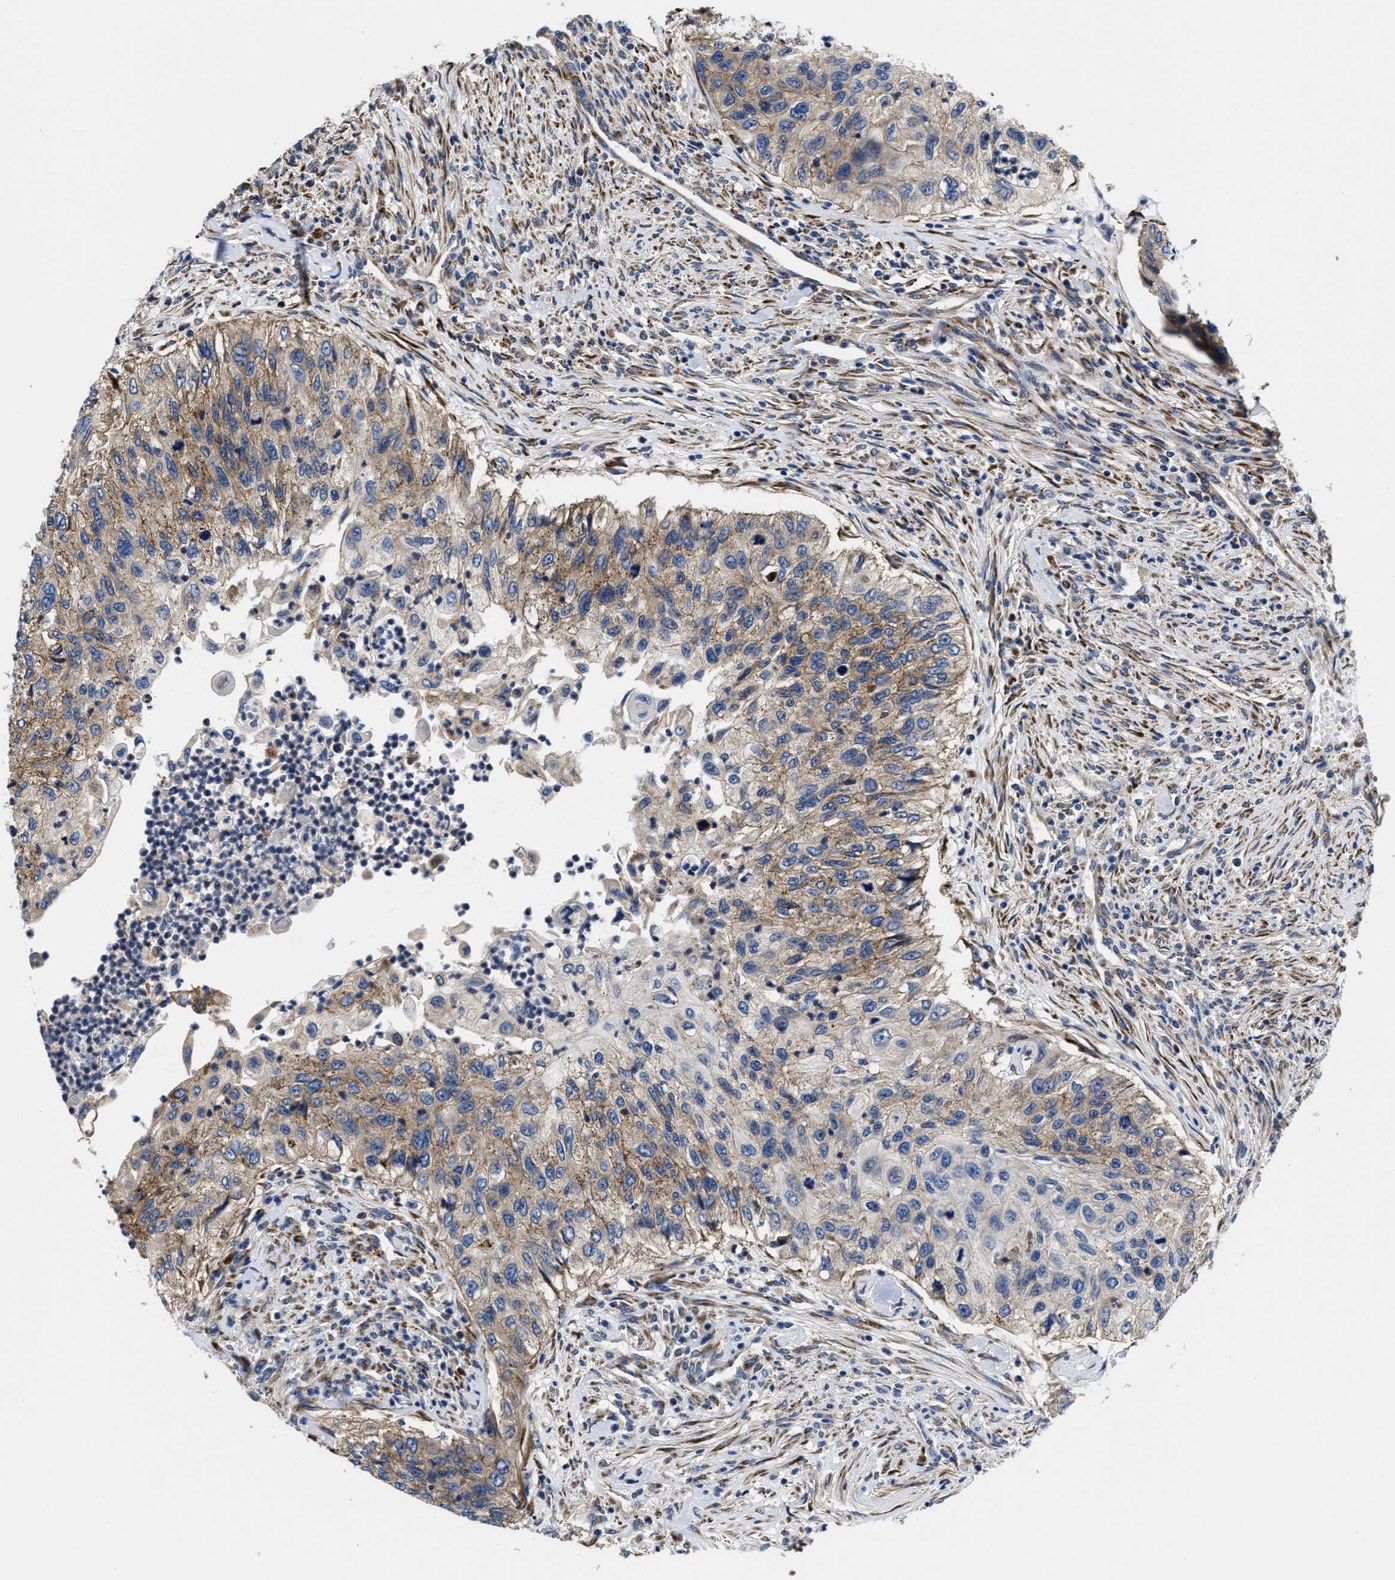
{"staining": {"intensity": "moderate", "quantity": "25%-75%", "location": "cytoplasmic/membranous"}, "tissue": "urothelial cancer", "cell_type": "Tumor cells", "image_type": "cancer", "snomed": [{"axis": "morphology", "description": "Urothelial carcinoma, High grade"}, {"axis": "topography", "description": "Urinary bladder"}], "caption": "Immunohistochemical staining of urothelial cancer demonstrates medium levels of moderate cytoplasmic/membranous protein expression in approximately 25%-75% of tumor cells.", "gene": "SLC12A2", "patient": {"sex": "female", "age": 60}}